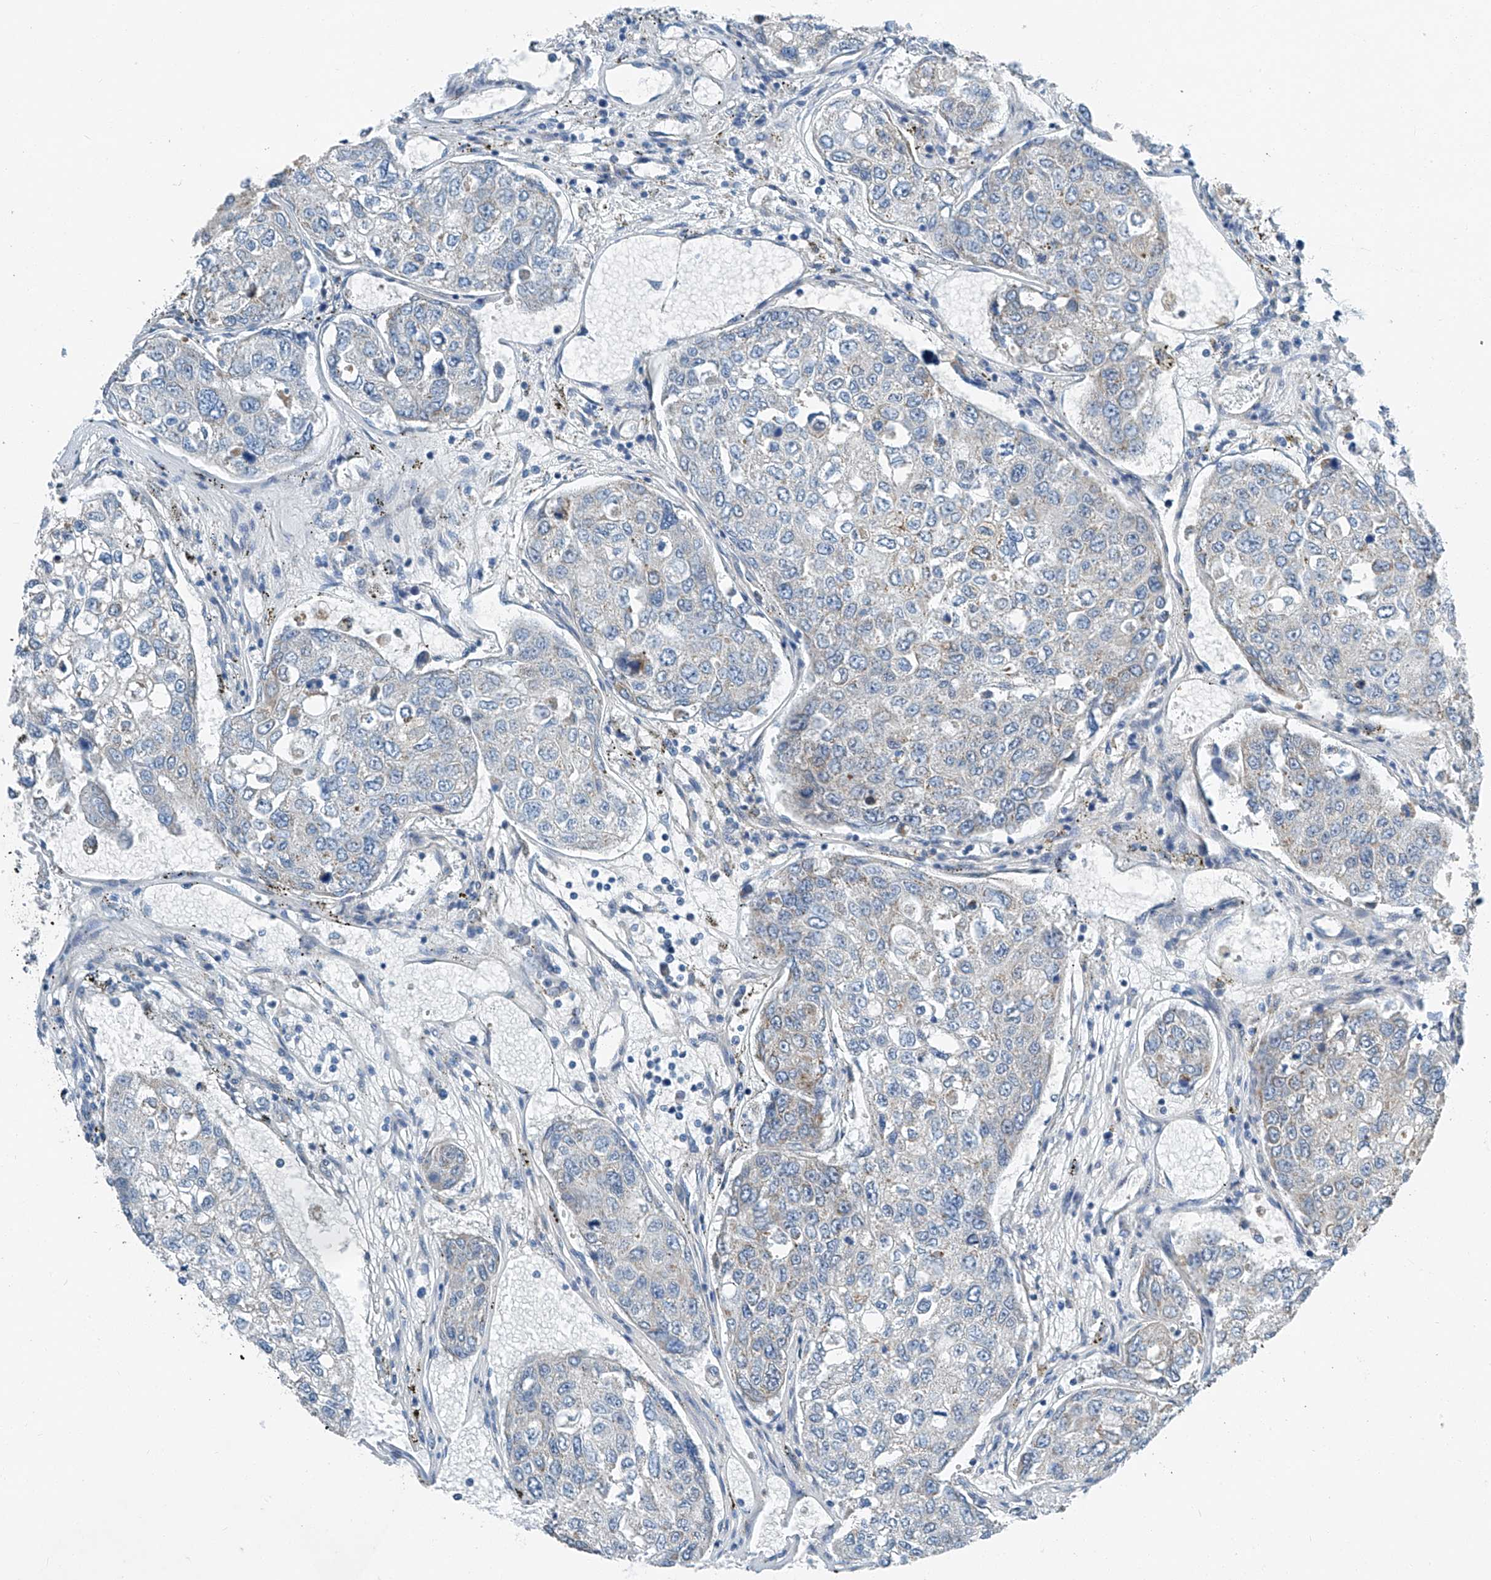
{"staining": {"intensity": "negative", "quantity": "none", "location": "none"}, "tissue": "urothelial cancer", "cell_type": "Tumor cells", "image_type": "cancer", "snomed": [{"axis": "morphology", "description": "Urothelial carcinoma, High grade"}, {"axis": "topography", "description": "Lymph node"}, {"axis": "topography", "description": "Urinary bladder"}], "caption": "Histopathology image shows no protein expression in tumor cells of high-grade urothelial carcinoma tissue.", "gene": "MDGA1", "patient": {"sex": "male", "age": 51}}